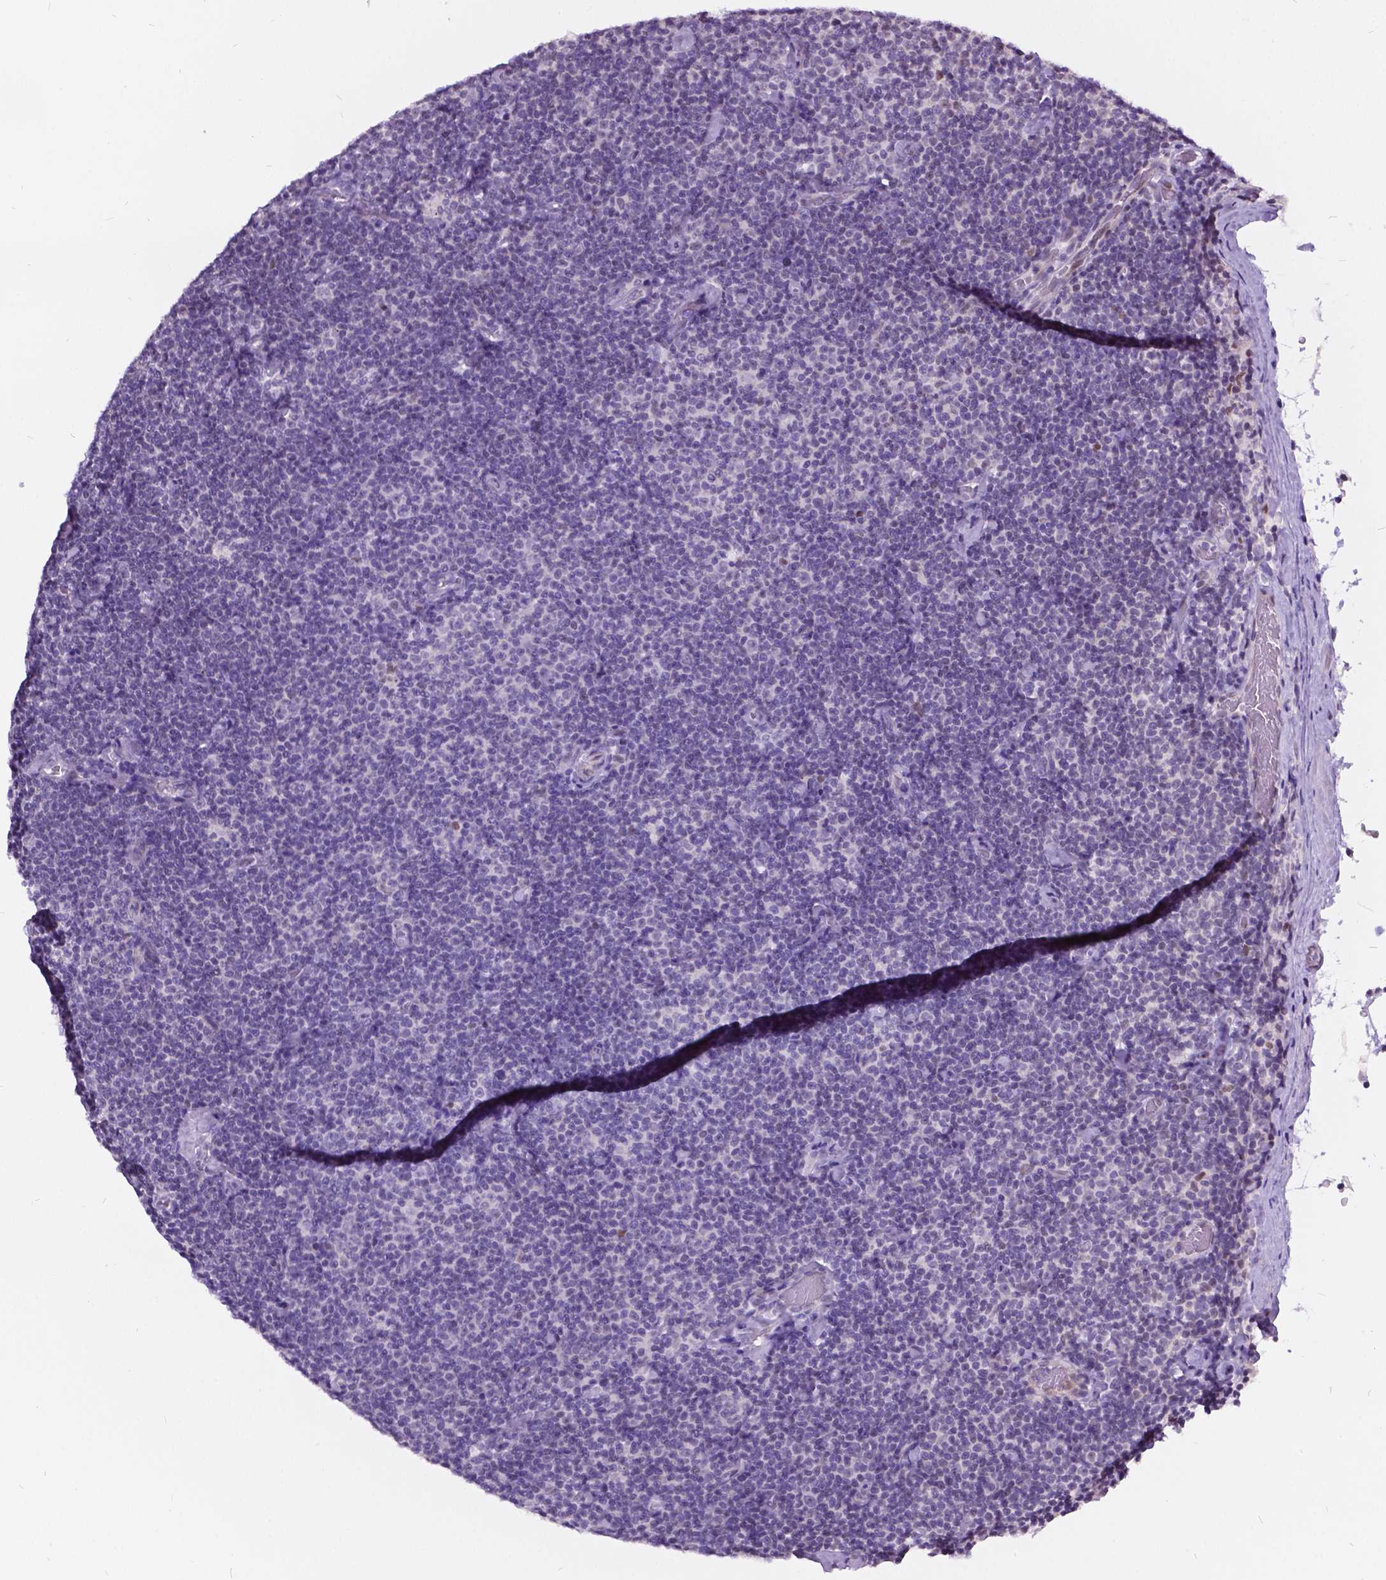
{"staining": {"intensity": "negative", "quantity": "none", "location": "none"}, "tissue": "lymphoma", "cell_type": "Tumor cells", "image_type": "cancer", "snomed": [{"axis": "morphology", "description": "Malignant lymphoma, non-Hodgkin's type, Low grade"}, {"axis": "topography", "description": "Lymph node"}], "caption": "There is no significant positivity in tumor cells of malignant lymphoma, non-Hodgkin's type (low-grade).", "gene": "DPF3", "patient": {"sex": "male", "age": 81}}